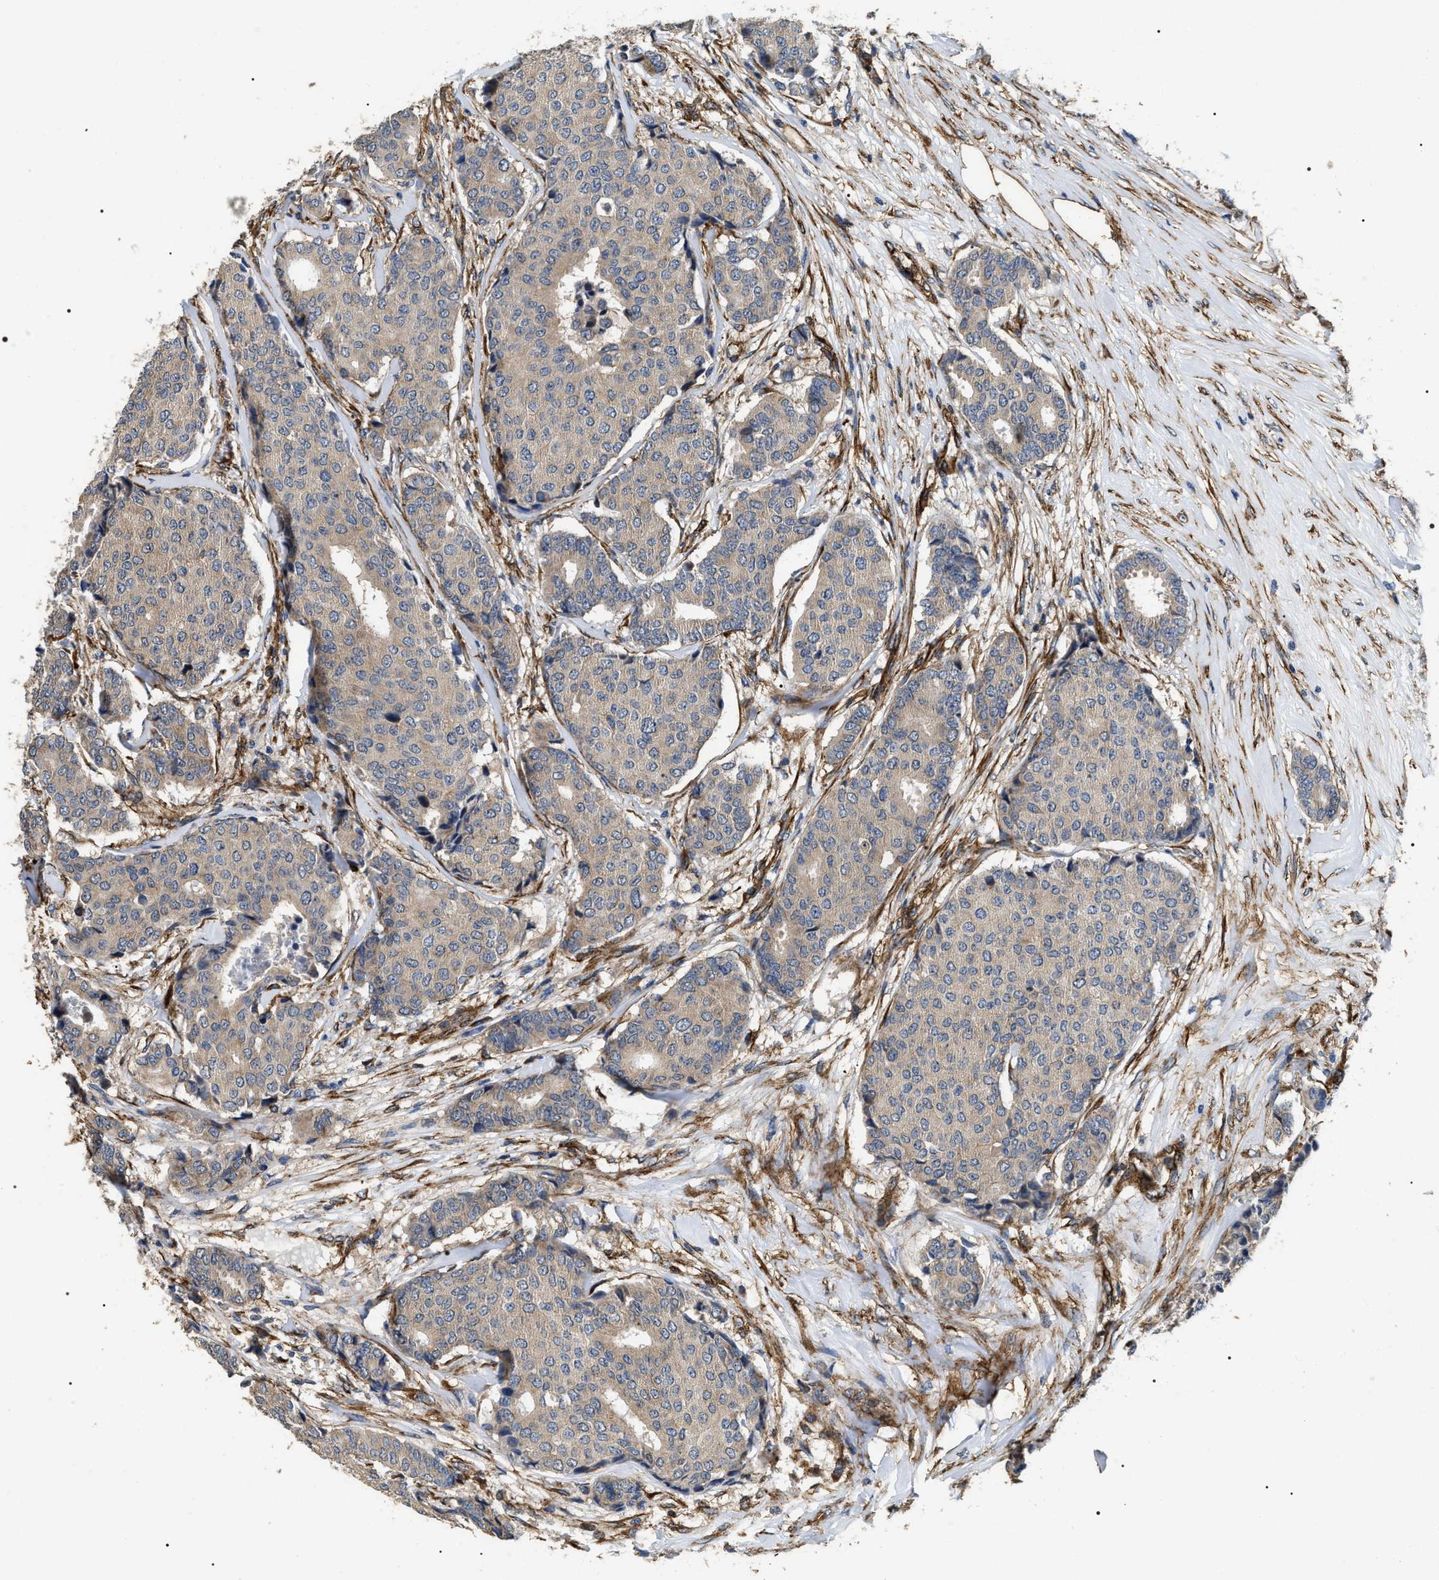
{"staining": {"intensity": "negative", "quantity": "none", "location": "none"}, "tissue": "breast cancer", "cell_type": "Tumor cells", "image_type": "cancer", "snomed": [{"axis": "morphology", "description": "Duct carcinoma"}, {"axis": "topography", "description": "Breast"}], "caption": "Immunohistochemistry image of human breast infiltrating ductal carcinoma stained for a protein (brown), which reveals no positivity in tumor cells.", "gene": "ZC3HAV1L", "patient": {"sex": "female", "age": 75}}